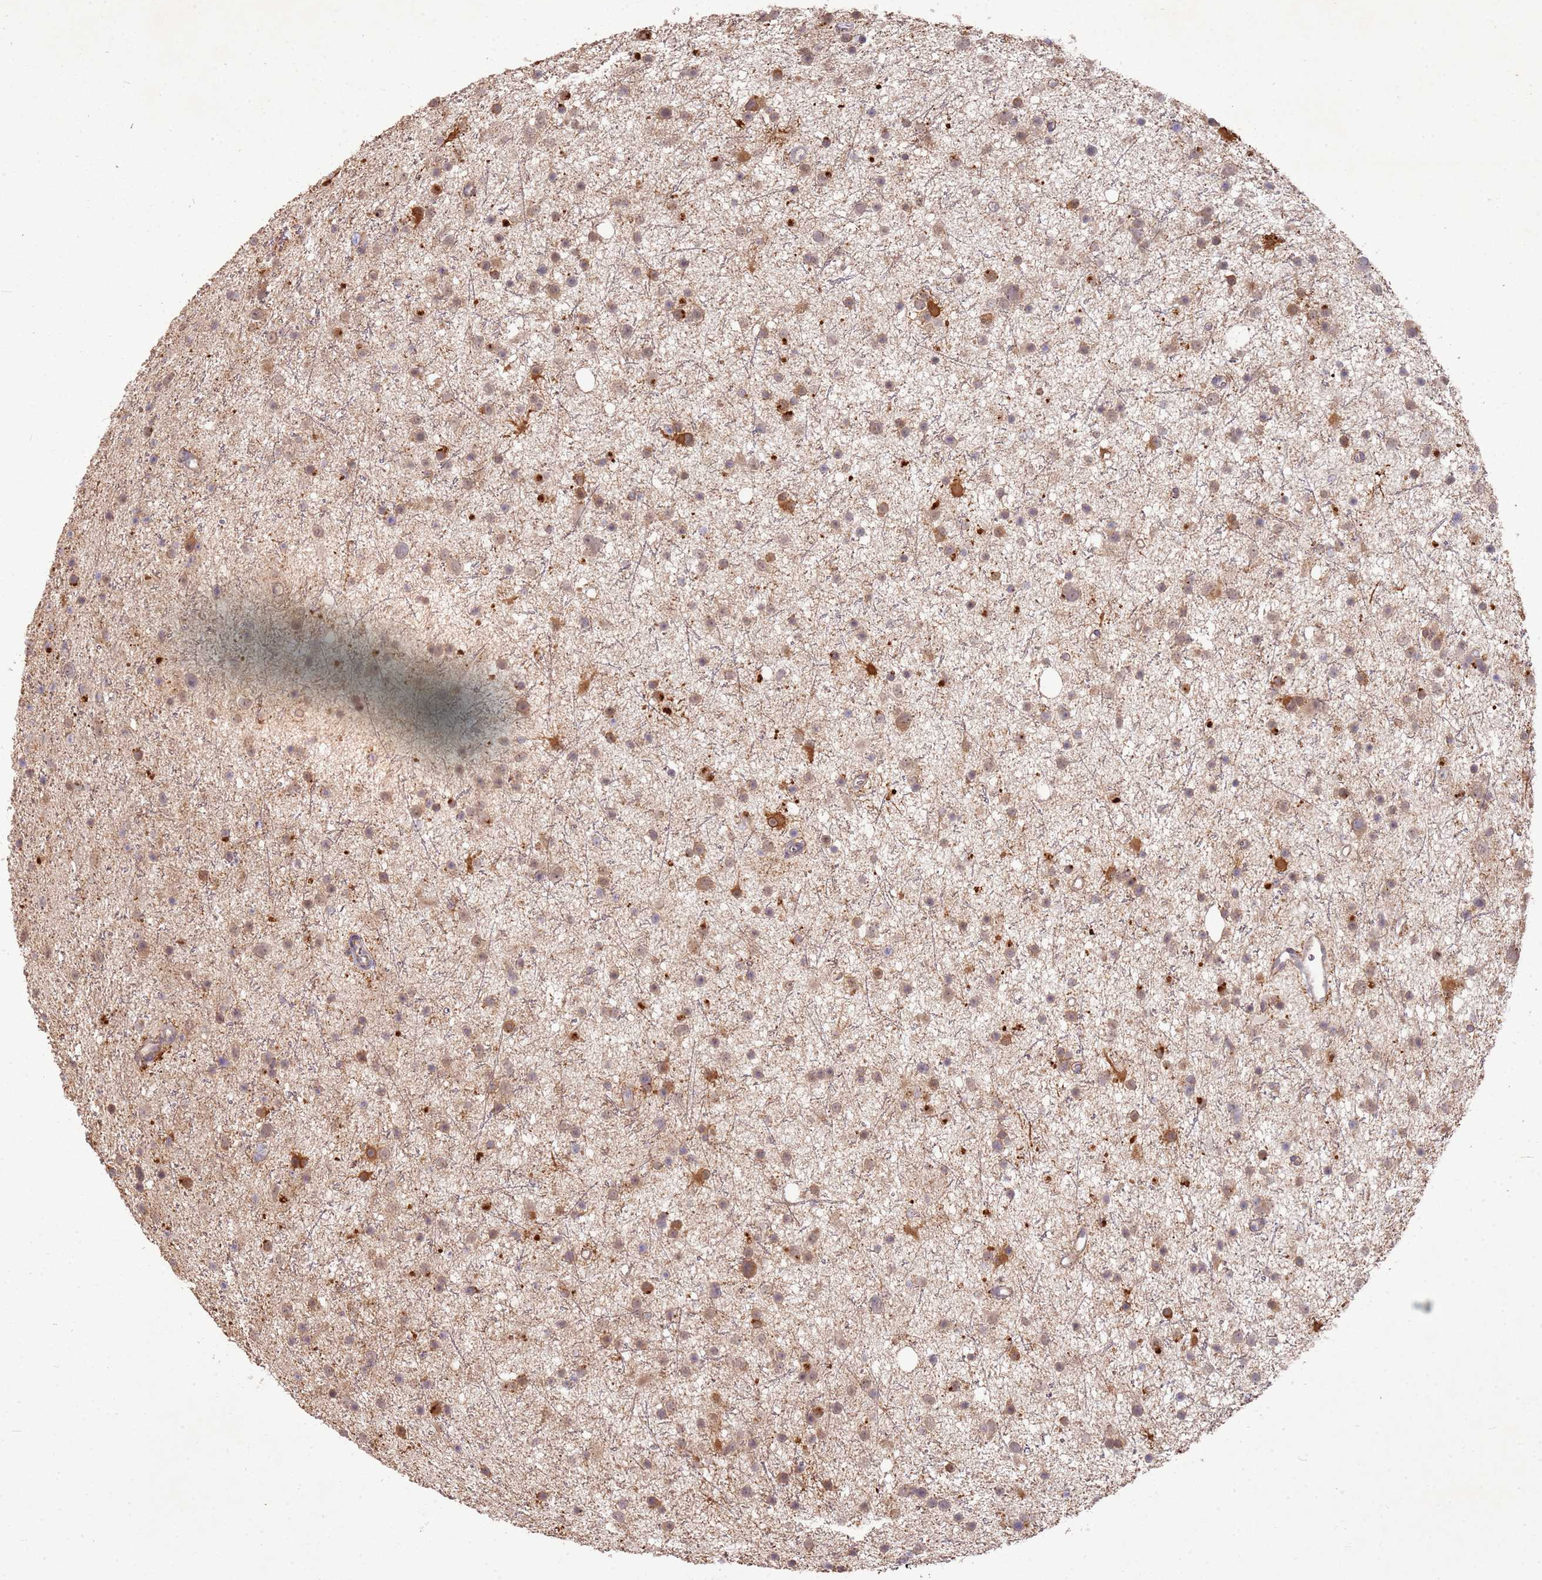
{"staining": {"intensity": "weak", "quantity": "25%-75%", "location": "cytoplasmic/membranous"}, "tissue": "glioma", "cell_type": "Tumor cells", "image_type": "cancer", "snomed": [{"axis": "morphology", "description": "Glioma, malignant, Low grade"}, {"axis": "topography", "description": "Cerebral cortex"}], "caption": "This is a micrograph of IHC staining of glioma, which shows weak staining in the cytoplasmic/membranous of tumor cells.", "gene": "MPEG1", "patient": {"sex": "female", "age": 39}}